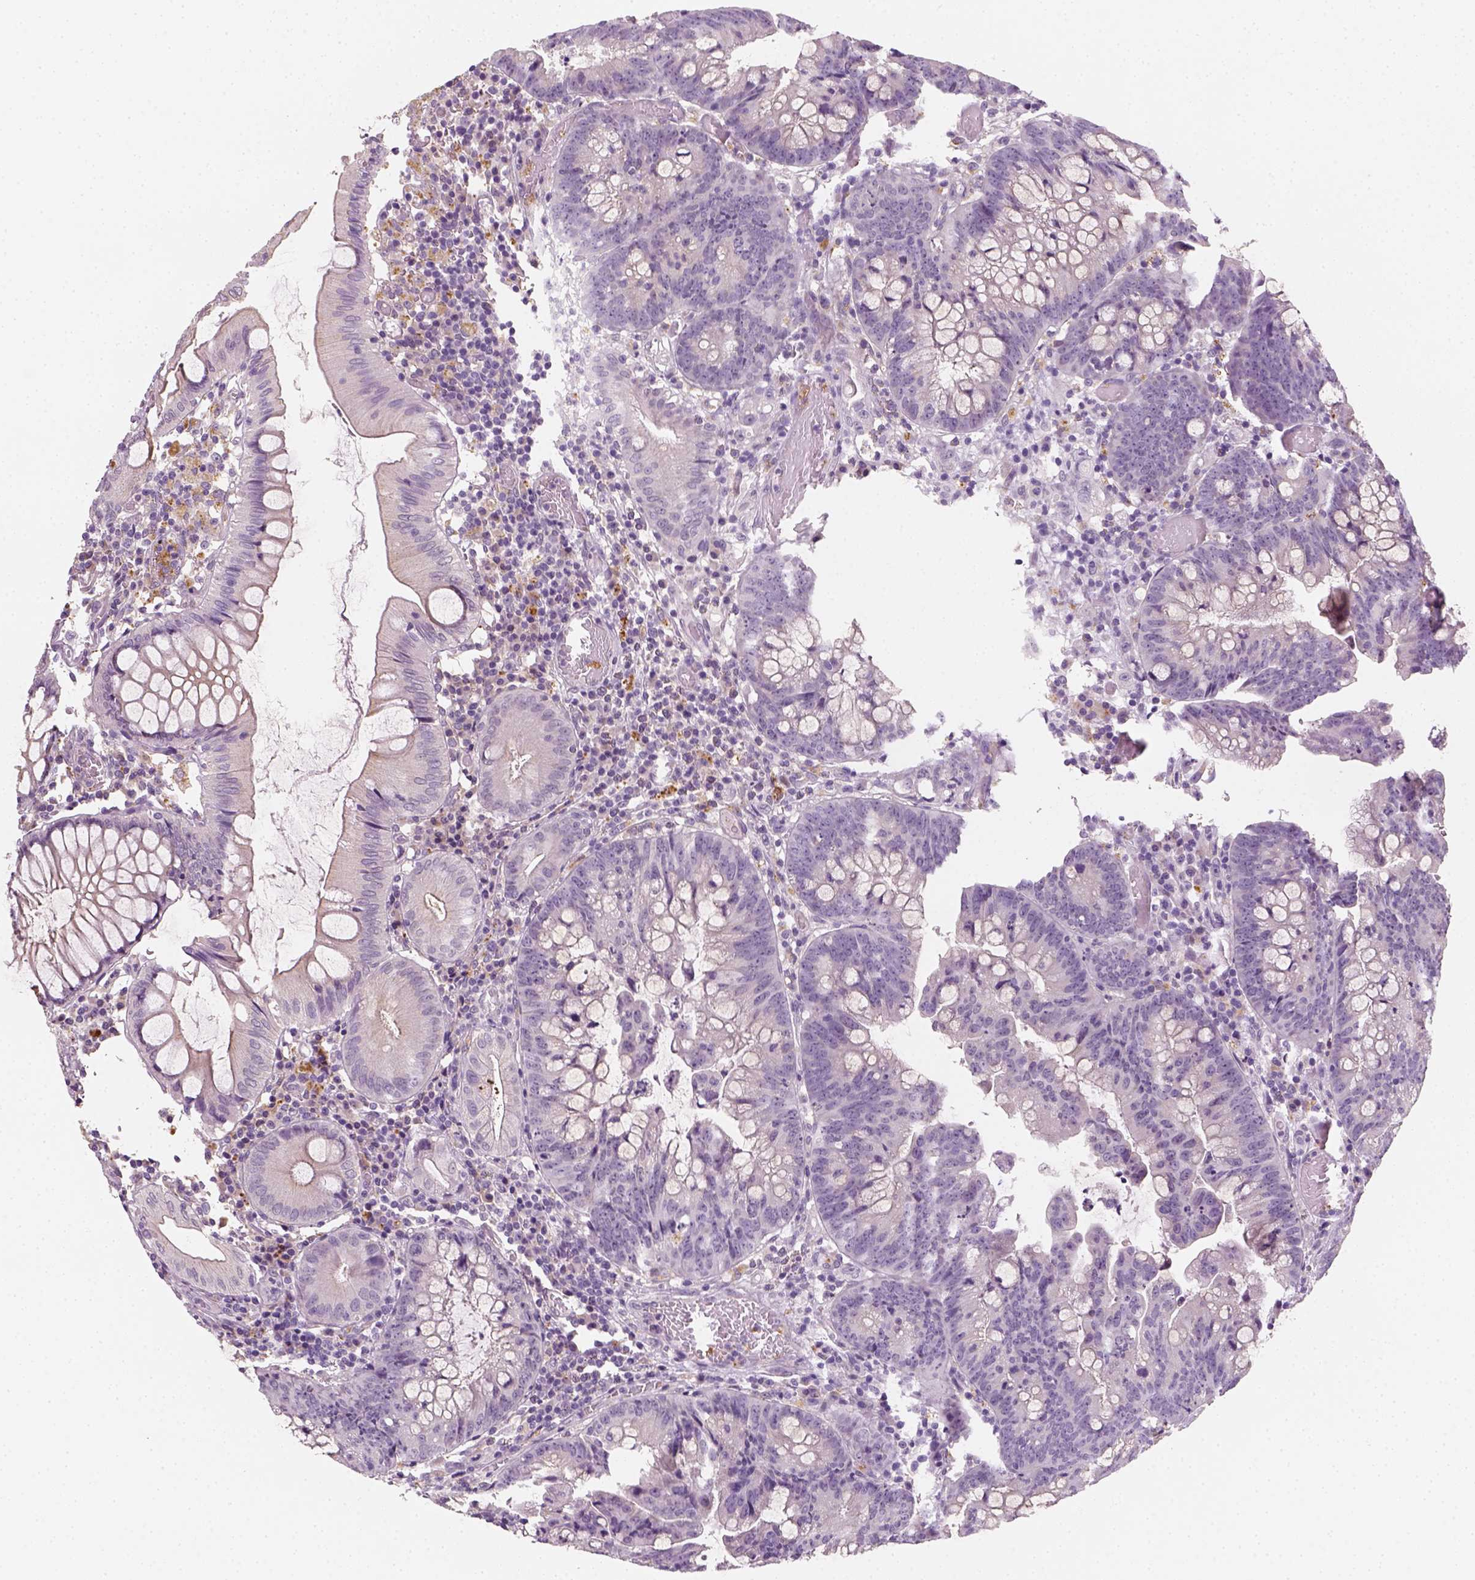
{"staining": {"intensity": "negative", "quantity": "none", "location": "none"}, "tissue": "colorectal cancer", "cell_type": "Tumor cells", "image_type": "cancer", "snomed": [{"axis": "morphology", "description": "Adenocarcinoma, NOS"}, {"axis": "topography", "description": "Colon"}], "caption": "The IHC photomicrograph has no significant staining in tumor cells of colorectal cancer (adenocarcinoma) tissue.", "gene": "FAM163B", "patient": {"sex": "male", "age": 62}}